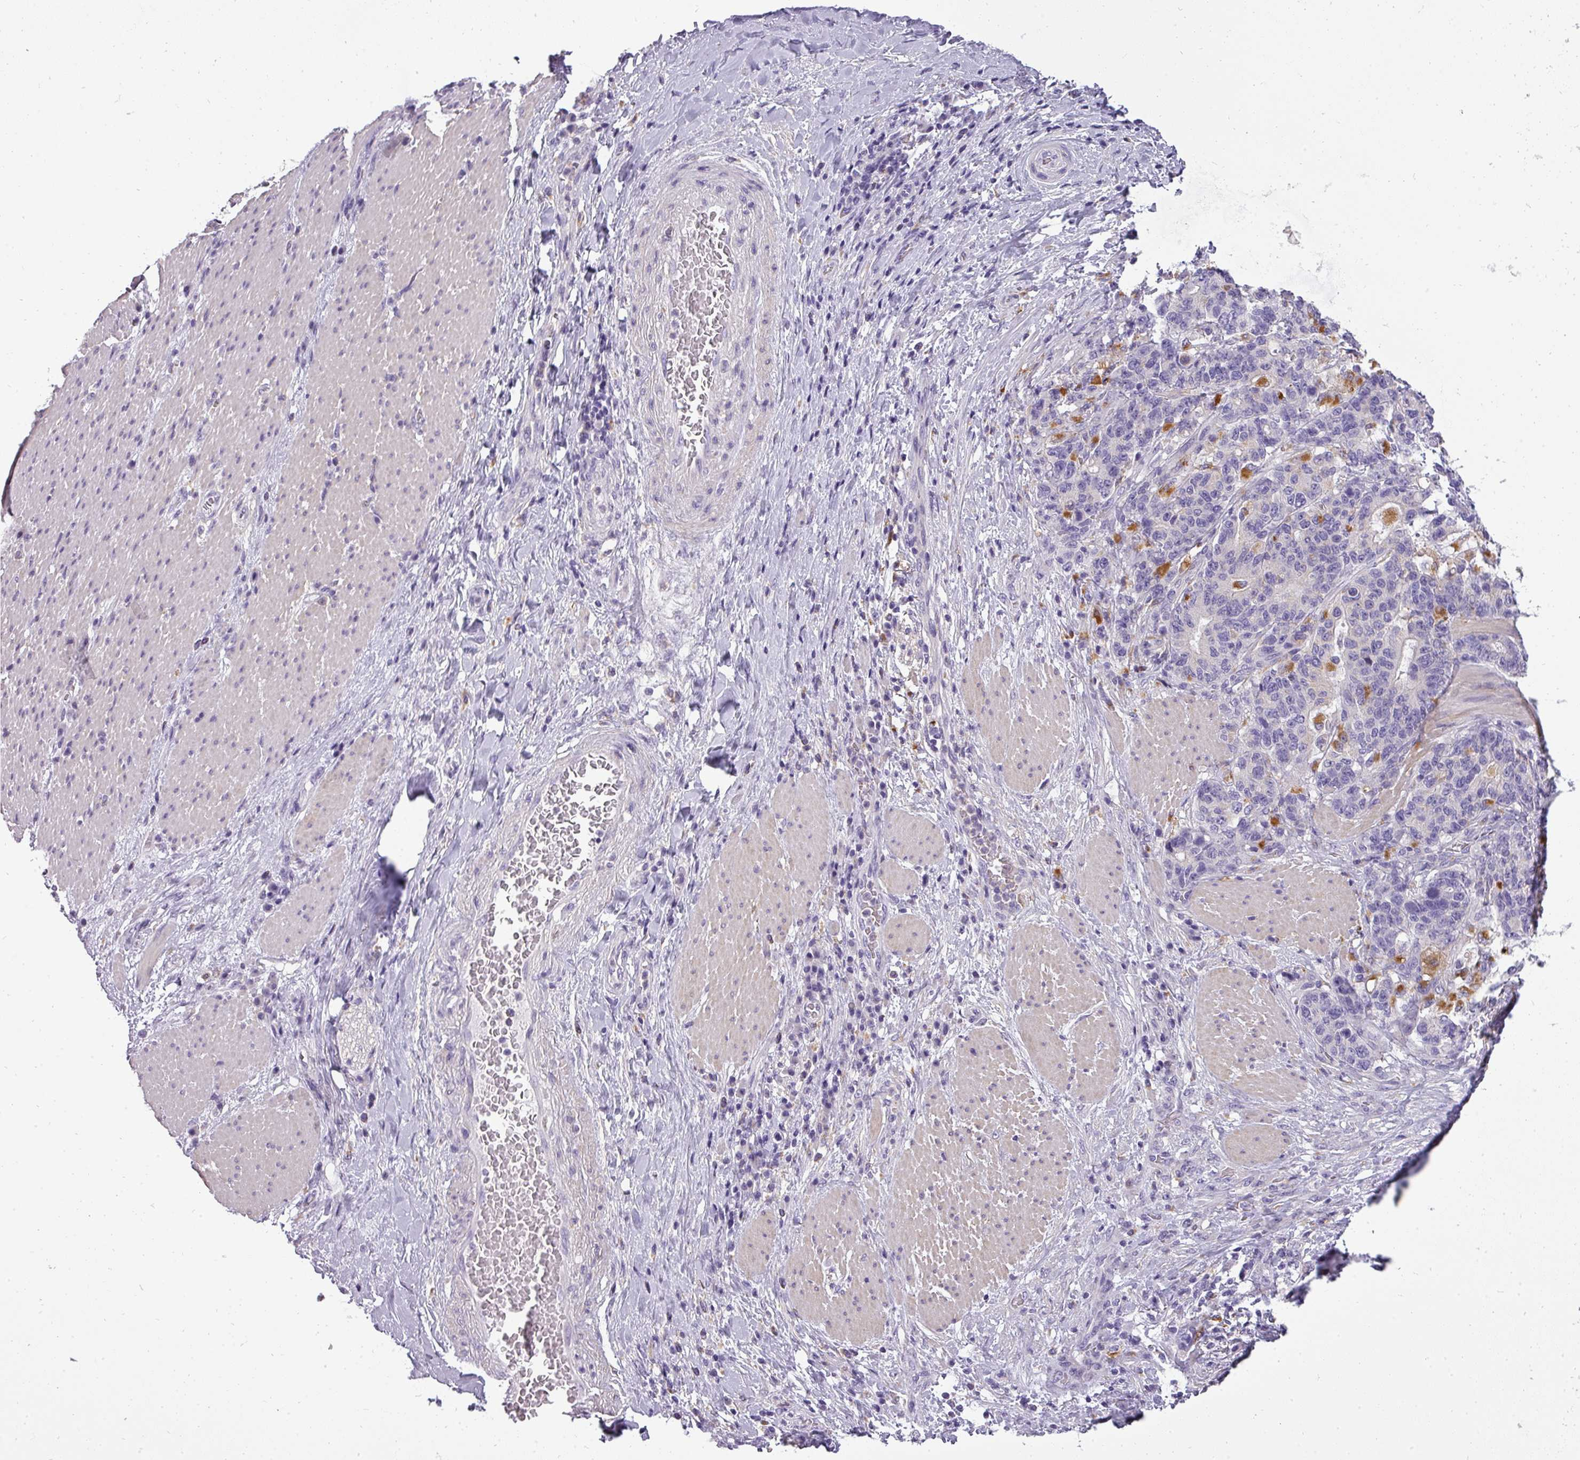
{"staining": {"intensity": "negative", "quantity": "none", "location": "none"}, "tissue": "stomach cancer", "cell_type": "Tumor cells", "image_type": "cancer", "snomed": [{"axis": "morphology", "description": "Normal tissue, NOS"}, {"axis": "morphology", "description": "Adenocarcinoma, NOS"}, {"axis": "topography", "description": "Stomach"}], "caption": "A high-resolution image shows IHC staining of stomach cancer (adenocarcinoma), which shows no significant staining in tumor cells. Nuclei are stained in blue.", "gene": "ATP6V1D", "patient": {"sex": "female", "age": 64}}